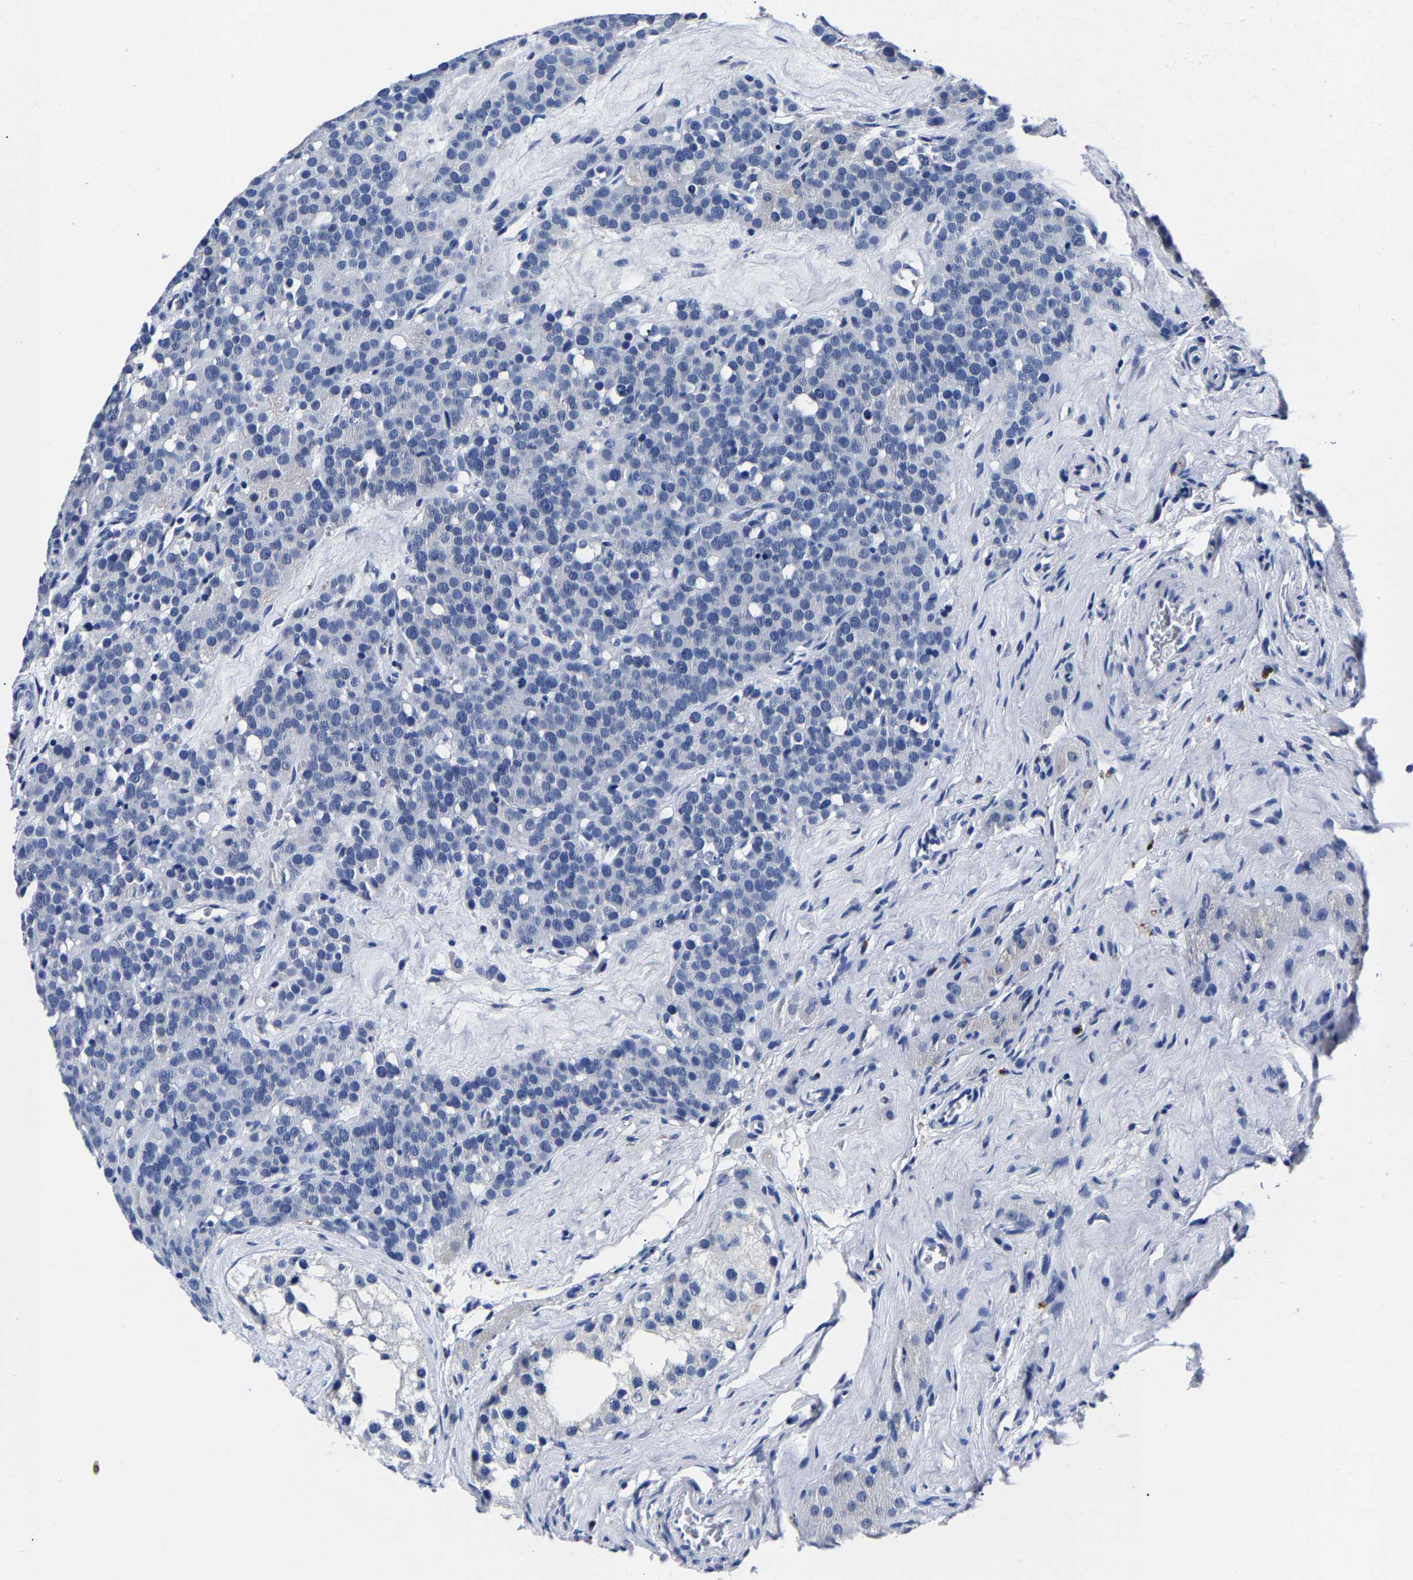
{"staining": {"intensity": "negative", "quantity": "none", "location": "none"}, "tissue": "testis cancer", "cell_type": "Tumor cells", "image_type": "cancer", "snomed": [{"axis": "morphology", "description": "Seminoma, NOS"}, {"axis": "topography", "description": "Testis"}], "caption": "IHC of human testis cancer (seminoma) demonstrates no positivity in tumor cells.", "gene": "CPA2", "patient": {"sex": "male", "age": 71}}